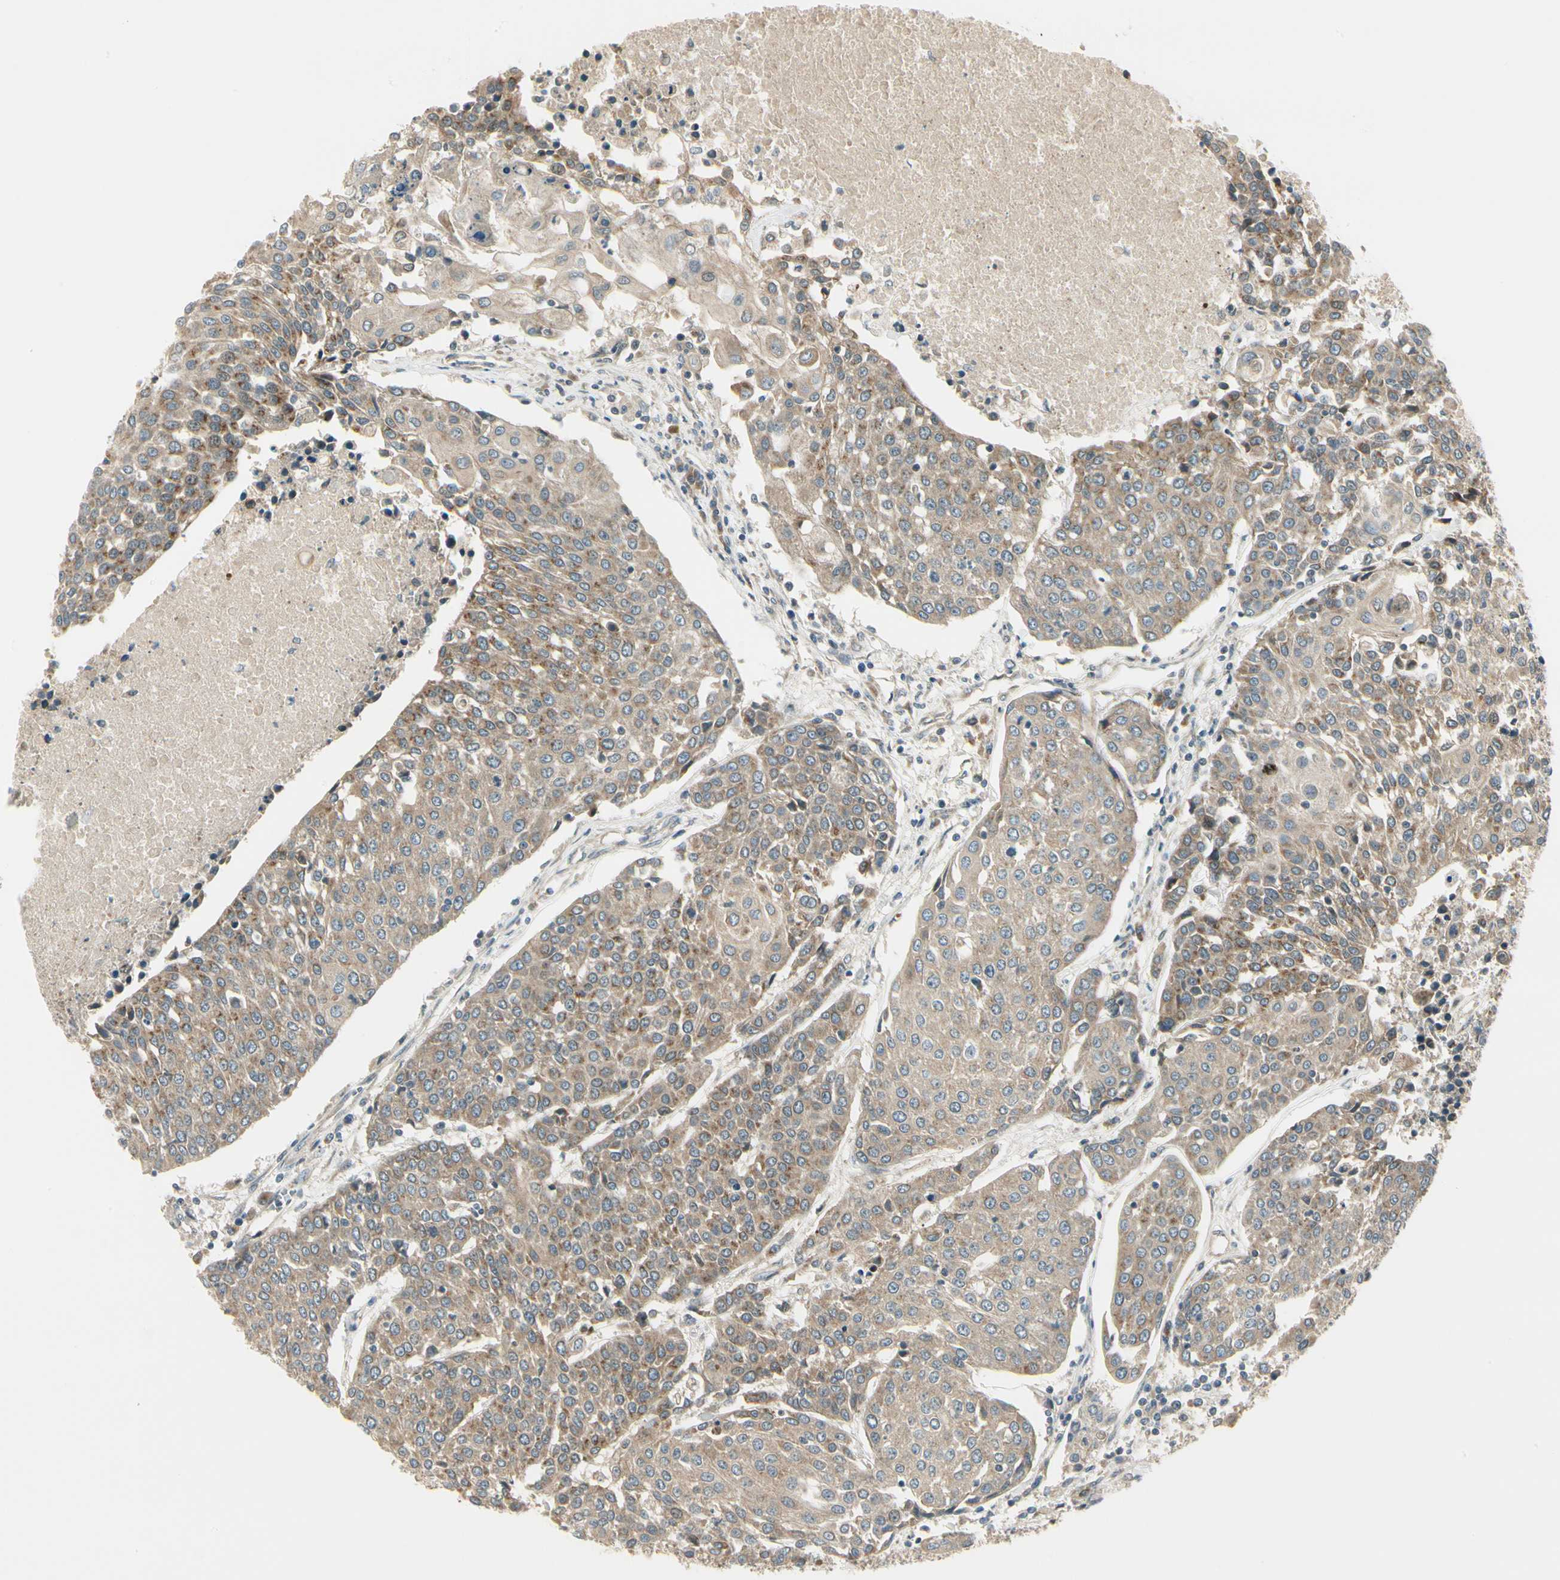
{"staining": {"intensity": "weak", "quantity": ">75%", "location": "cytoplasmic/membranous"}, "tissue": "urothelial cancer", "cell_type": "Tumor cells", "image_type": "cancer", "snomed": [{"axis": "morphology", "description": "Urothelial carcinoma, High grade"}, {"axis": "topography", "description": "Urinary bladder"}], "caption": "Immunohistochemical staining of urothelial cancer exhibits low levels of weak cytoplasmic/membranous positivity in approximately >75% of tumor cells.", "gene": "BNIP1", "patient": {"sex": "female", "age": 85}}